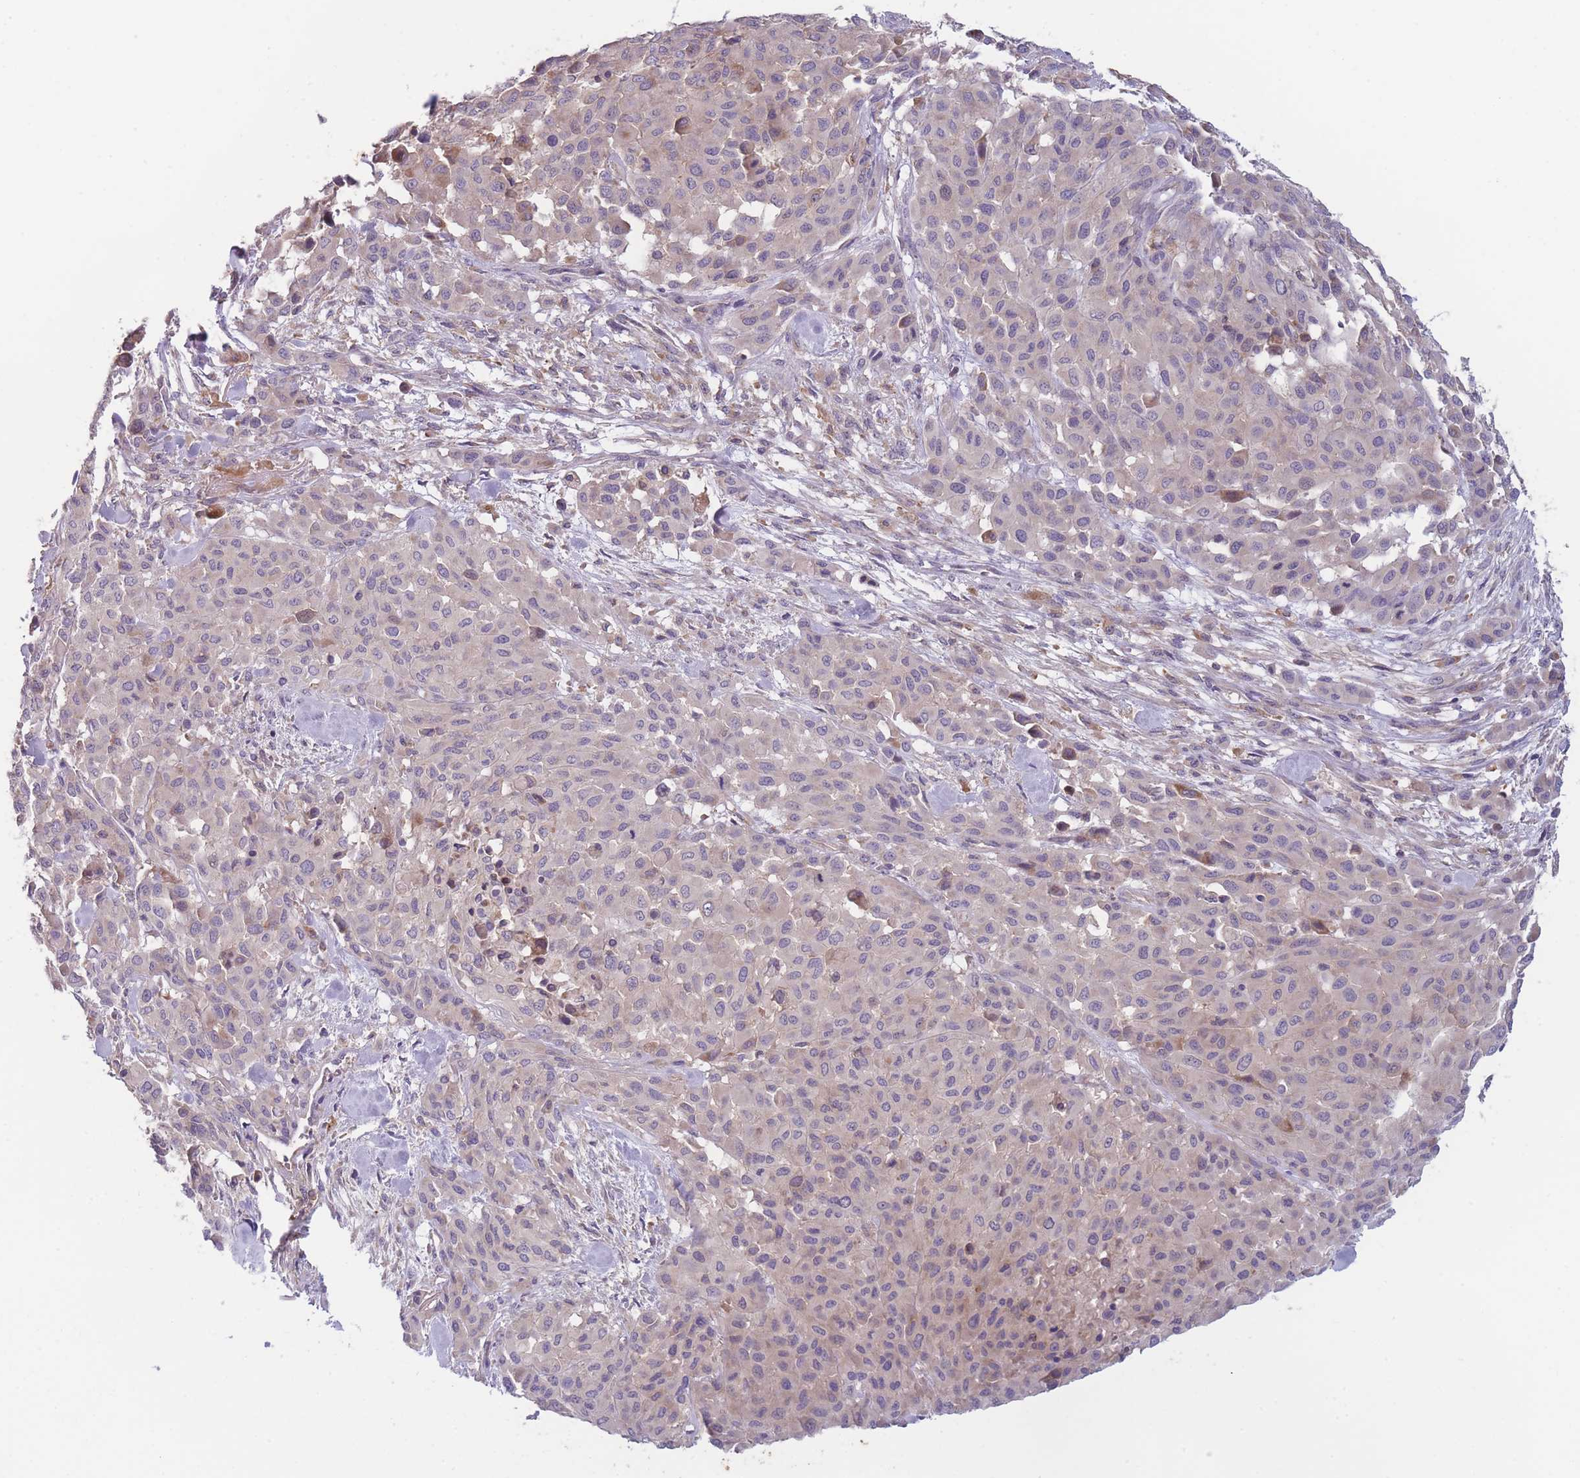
{"staining": {"intensity": "negative", "quantity": "none", "location": "none"}, "tissue": "melanoma", "cell_type": "Tumor cells", "image_type": "cancer", "snomed": [{"axis": "morphology", "description": "Malignant melanoma, Metastatic site"}, {"axis": "topography", "description": "Skin"}], "caption": "Immunohistochemistry photomicrograph of neoplastic tissue: human melanoma stained with DAB (3,3'-diaminobenzidine) reveals no significant protein positivity in tumor cells. Nuclei are stained in blue.", "gene": "WDR93", "patient": {"sex": "female", "age": 81}}